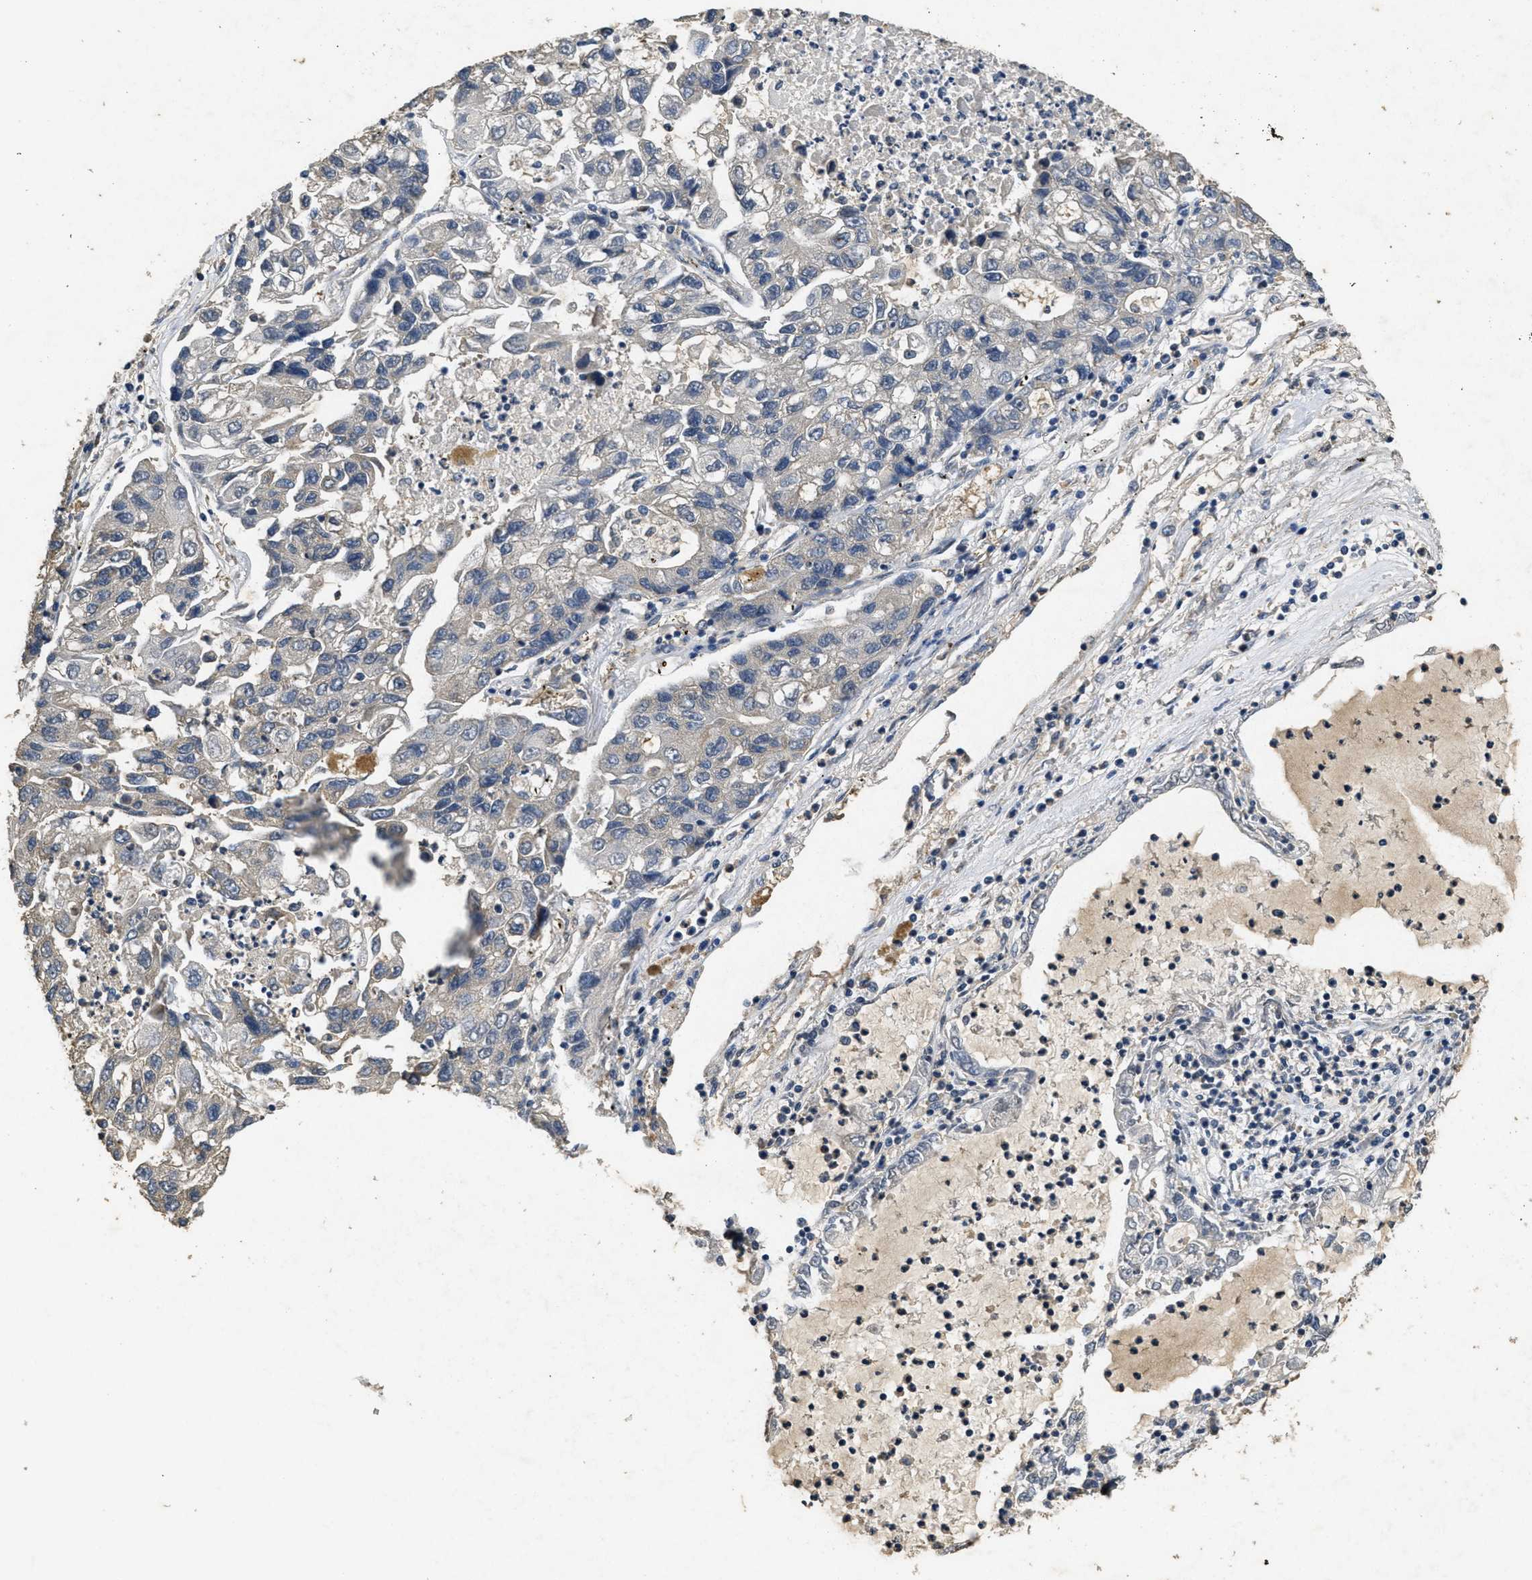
{"staining": {"intensity": "negative", "quantity": "none", "location": "none"}, "tissue": "lung cancer", "cell_type": "Tumor cells", "image_type": "cancer", "snomed": [{"axis": "morphology", "description": "Adenocarcinoma, NOS"}, {"axis": "topography", "description": "Lung"}], "caption": "An image of lung cancer (adenocarcinoma) stained for a protein exhibits no brown staining in tumor cells.", "gene": "PAPOLG", "patient": {"sex": "female", "age": 51}}